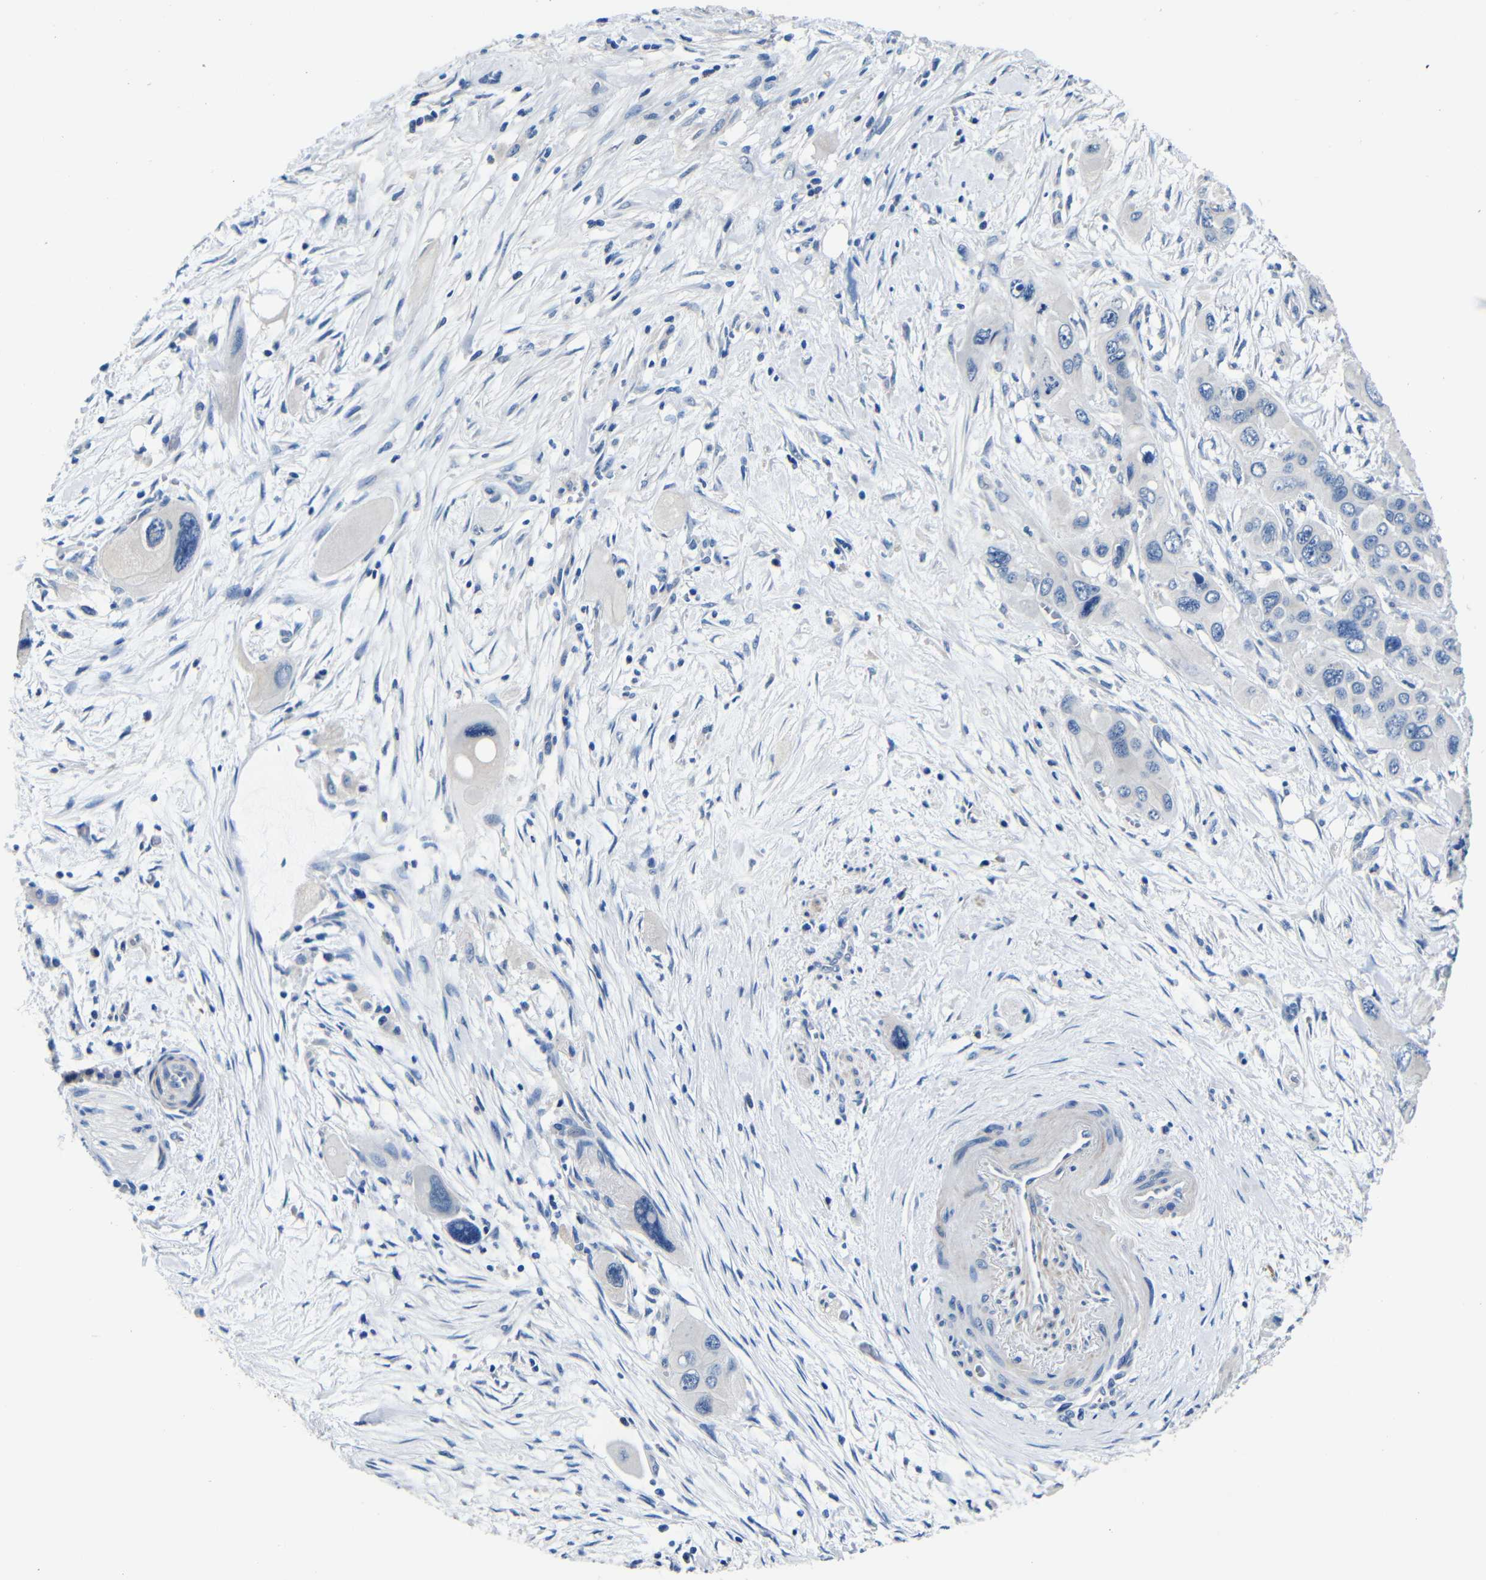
{"staining": {"intensity": "negative", "quantity": "none", "location": "none"}, "tissue": "pancreatic cancer", "cell_type": "Tumor cells", "image_type": "cancer", "snomed": [{"axis": "morphology", "description": "Adenocarcinoma, NOS"}, {"axis": "topography", "description": "Pancreas"}], "caption": "Tumor cells are negative for protein expression in human adenocarcinoma (pancreatic).", "gene": "TNFAIP1", "patient": {"sex": "male", "age": 73}}